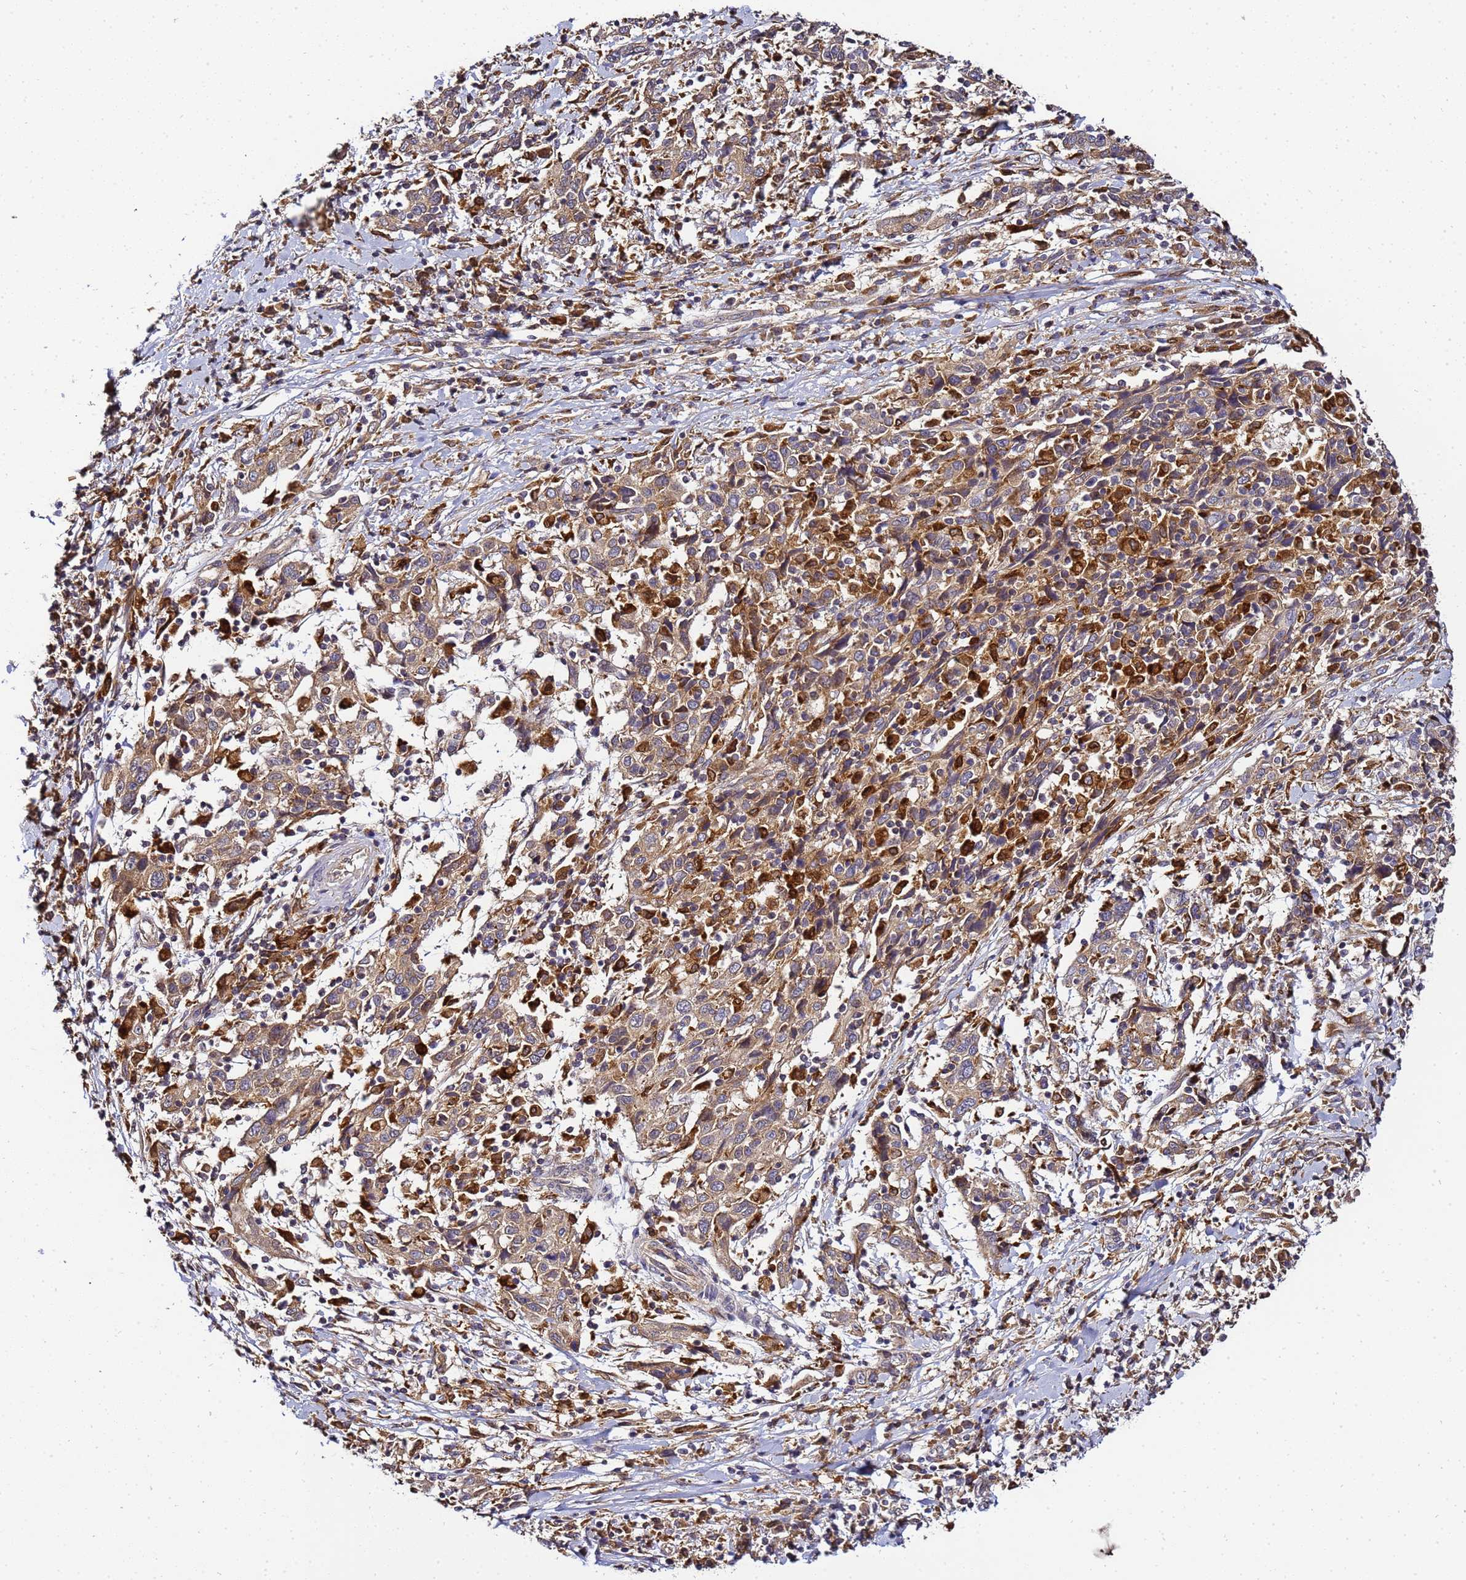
{"staining": {"intensity": "moderate", "quantity": ">75%", "location": "cytoplasmic/membranous"}, "tissue": "cervical cancer", "cell_type": "Tumor cells", "image_type": "cancer", "snomed": [{"axis": "morphology", "description": "Squamous cell carcinoma, NOS"}, {"axis": "topography", "description": "Cervix"}], "caption": "Immunohistochemistry (IHC) of squamous cell carcinoma (cervical) reveals medium levels of moderate cytoplasmic/membranous positivity in approximately >75% of tumor cells.", "gene": "ADPGK", "patient": {"sex": "female", "age": 46}}